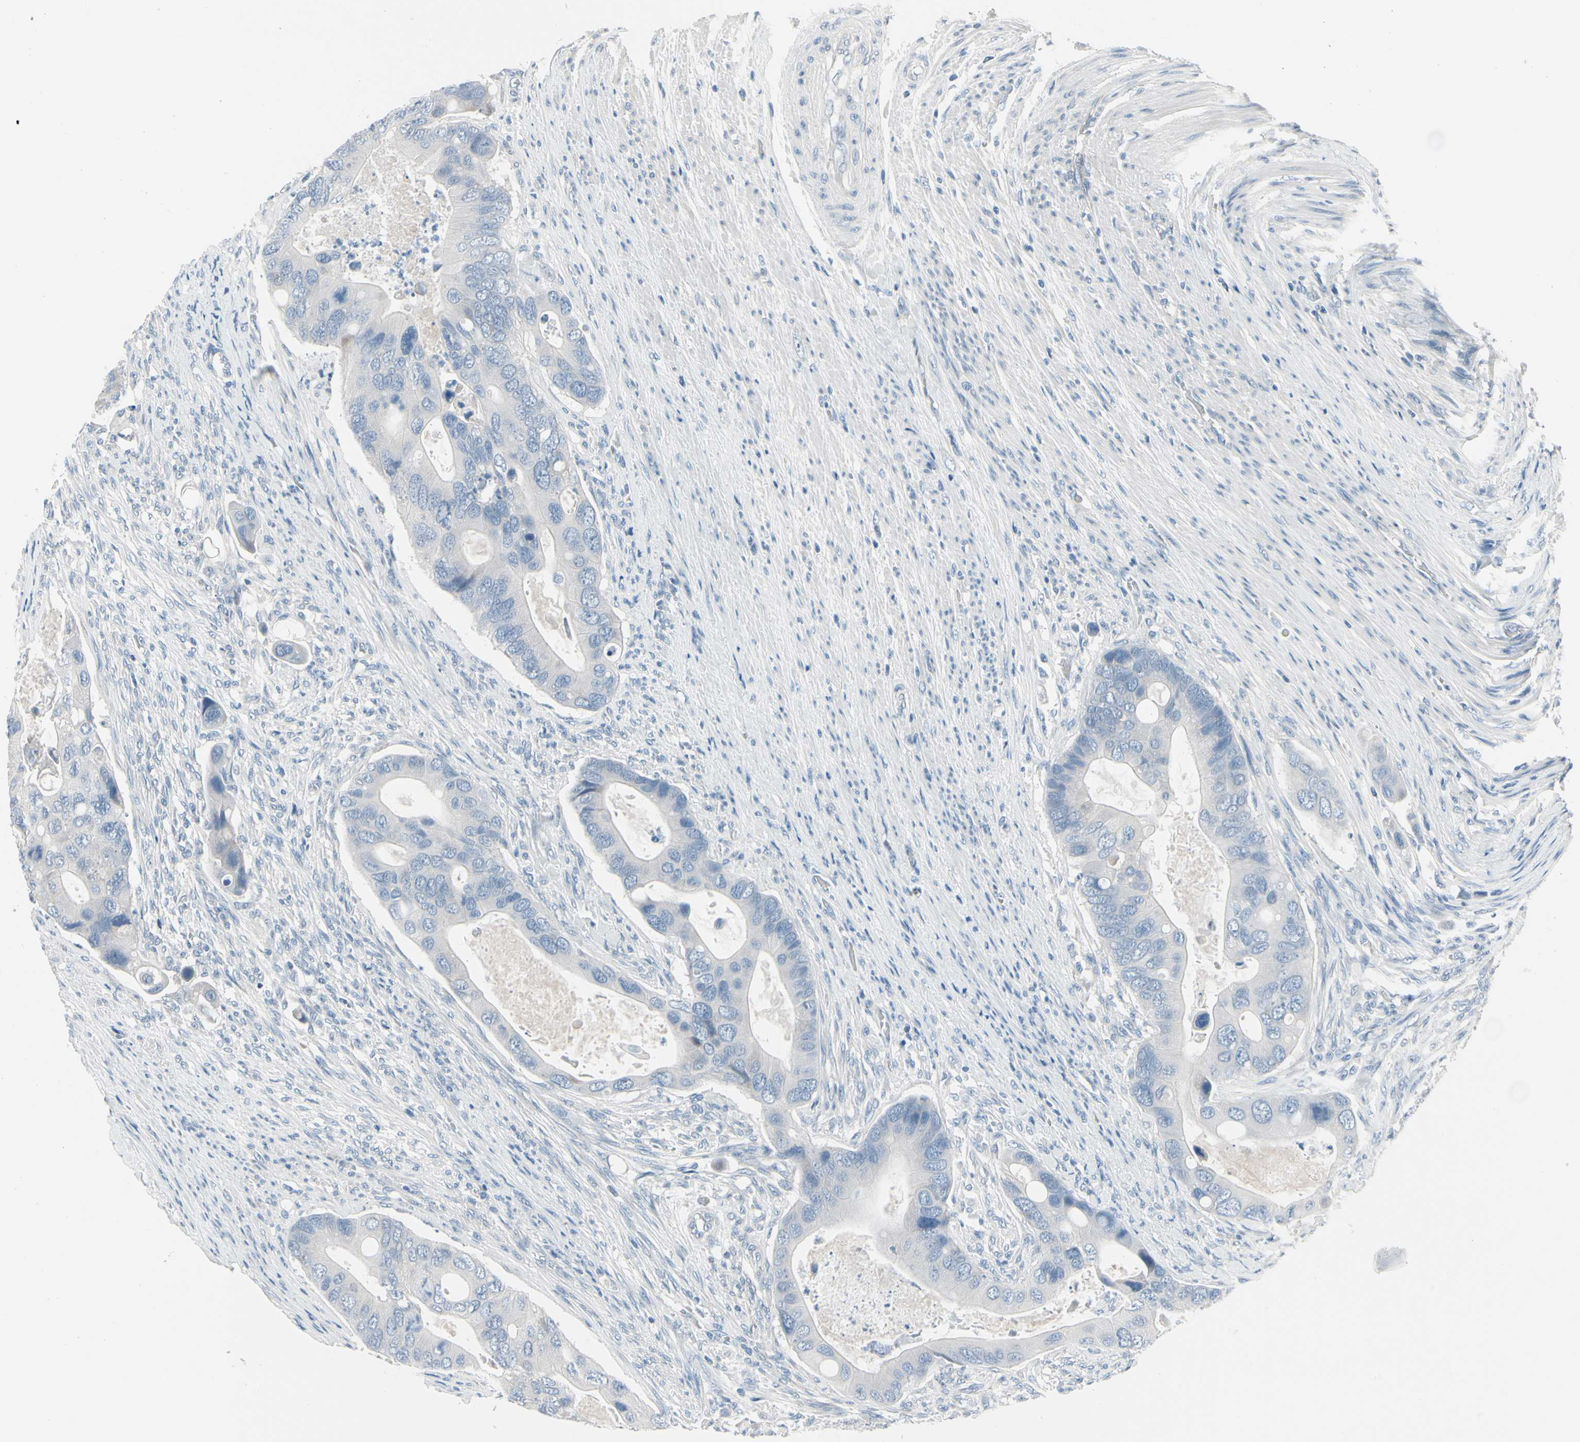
{"staining": {"intensity": "negative", "quantity": "none", "location": "none"}, "tissue": "colorectal cancer", "cell_type": "Tumor cells", "image_type": "cancer", "snomed": [{"axis": "morphology", "description": "Adenocarcinoma, NOS"}, {"axis": "topography", "description": "Rectum"}], "caption": "IHC of colorectal cancer shows no staining in tumor cells.", "gene": "PGR", "patient": {"sex": "female", "age": 57}}